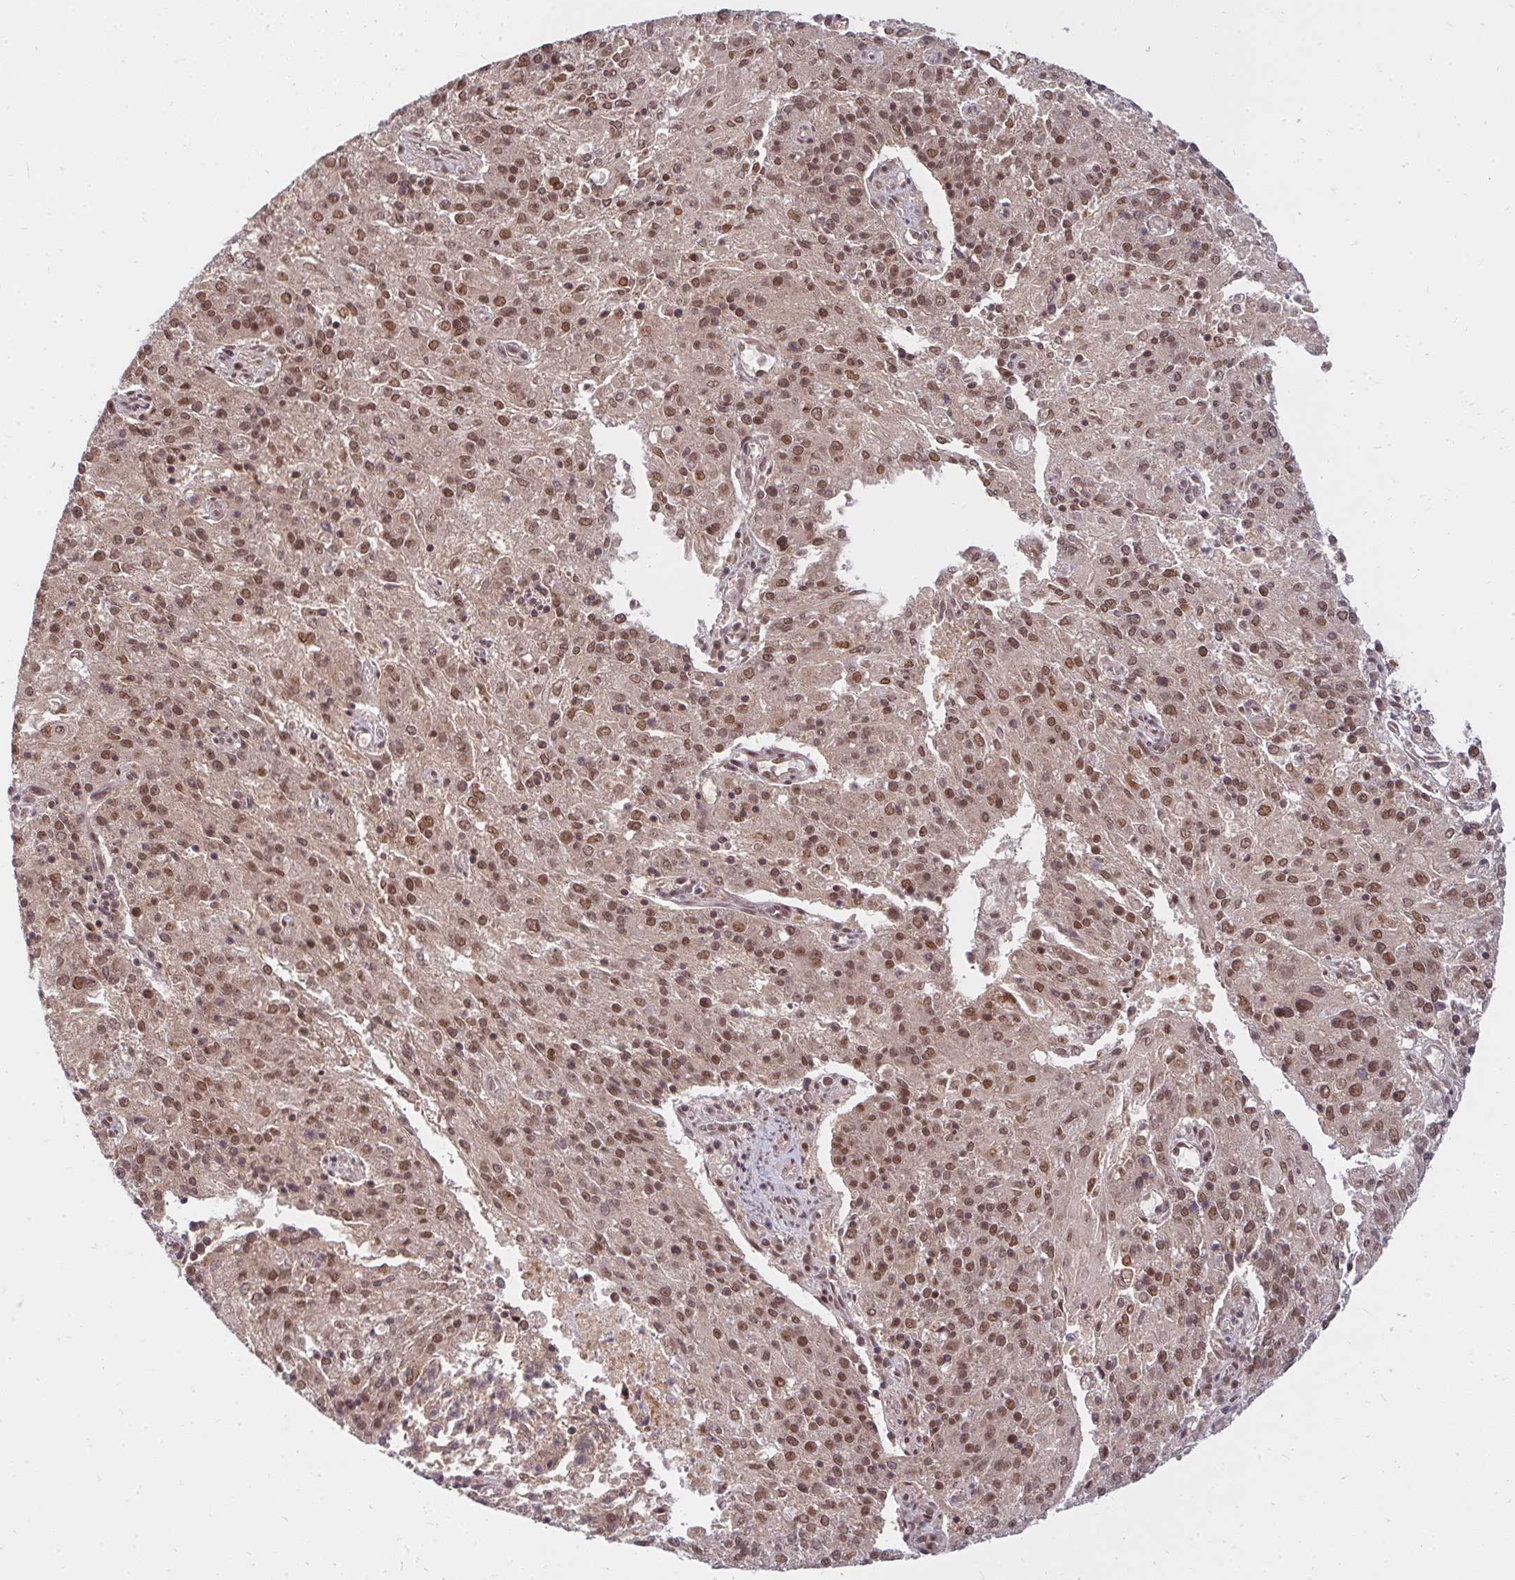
{"staining": {"intensity": "moderate", "quantity": ">75%", "location": "nuclear"}, "tissue": "endometrial cancer", "cell_type": "Tumor cells", "image_type": "cancer", "snomed": [{"axis": "morphology", "description": "Adenocarcinoma, NOS"}, {"axis": "topography", "description": "Endometrium"}], "caption": "Immunohistochemistry (IHC) (DAB) staining of endometrial adenocarcinoma shows moderate nuclear protein expression in about >75% of tumor cells.", "gene": "GTF3C6", "patient": {"sex": "female", "age": 82}}